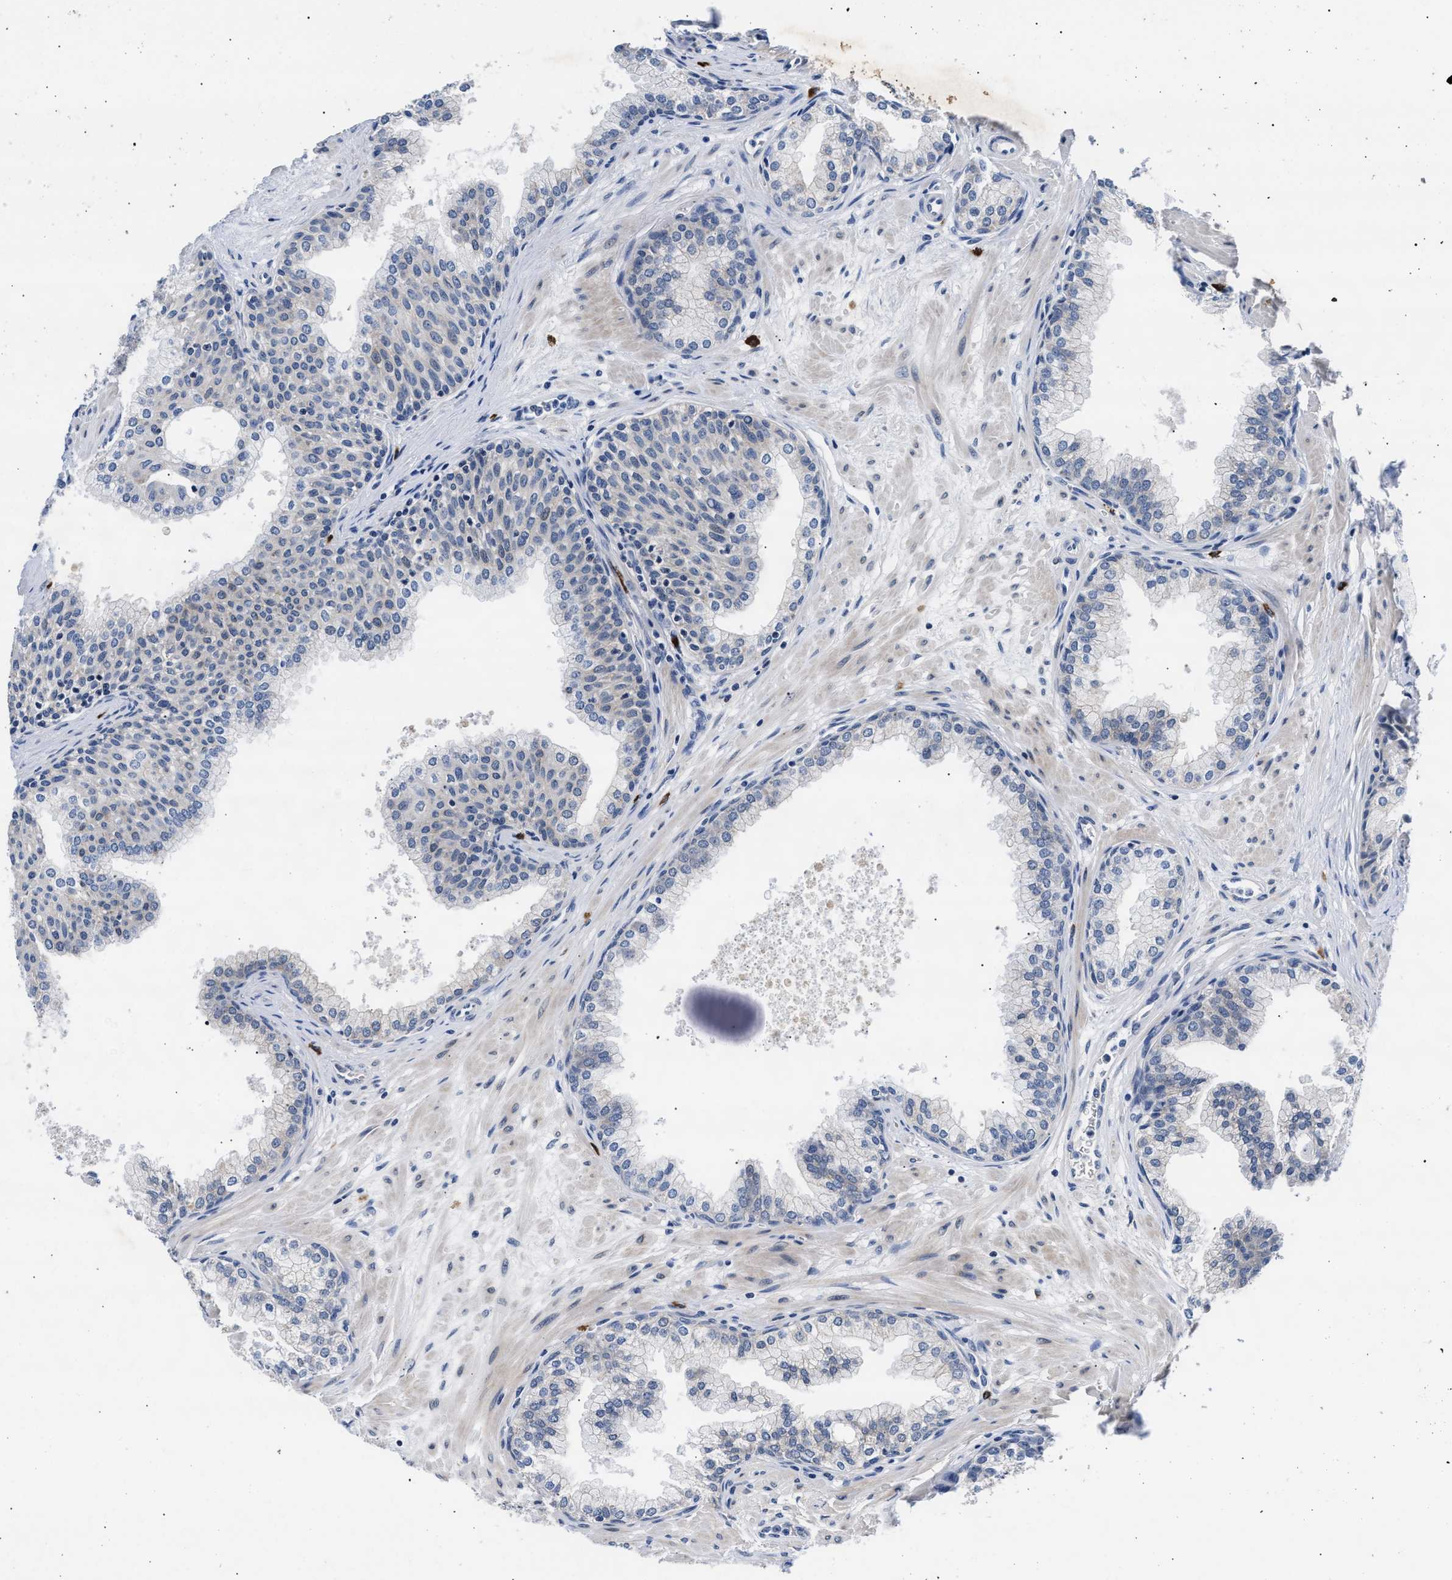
{"staining": {"intensity": "weak", "quantity": "25%-75%", "location": "cytoplasmic/membranous"}, "tissue": "prostate", "cell_type": "Glandular cells", "image_type": "normal", "snomed": [{"axis": "morphology", "description": "Normal tissue, NOS"}, {"axis": "morphology", "description": "Urothelial carcinoma, Low grade"}, {"axis": "topography", "description": "Urinary bladder"}, {"axis": "topography", "description": "Prostate"}], "caption": "DAB immunohistochemical staining of normal human prostate shows weak cytoplasmic/membranous protein expression in approximately 25%-75% of glandular cells. The protein of interest is shown in brown color, while the nuclei are stained blue.", "gene": "RINT1", "patient": {"sex": "male", "age": 60}}